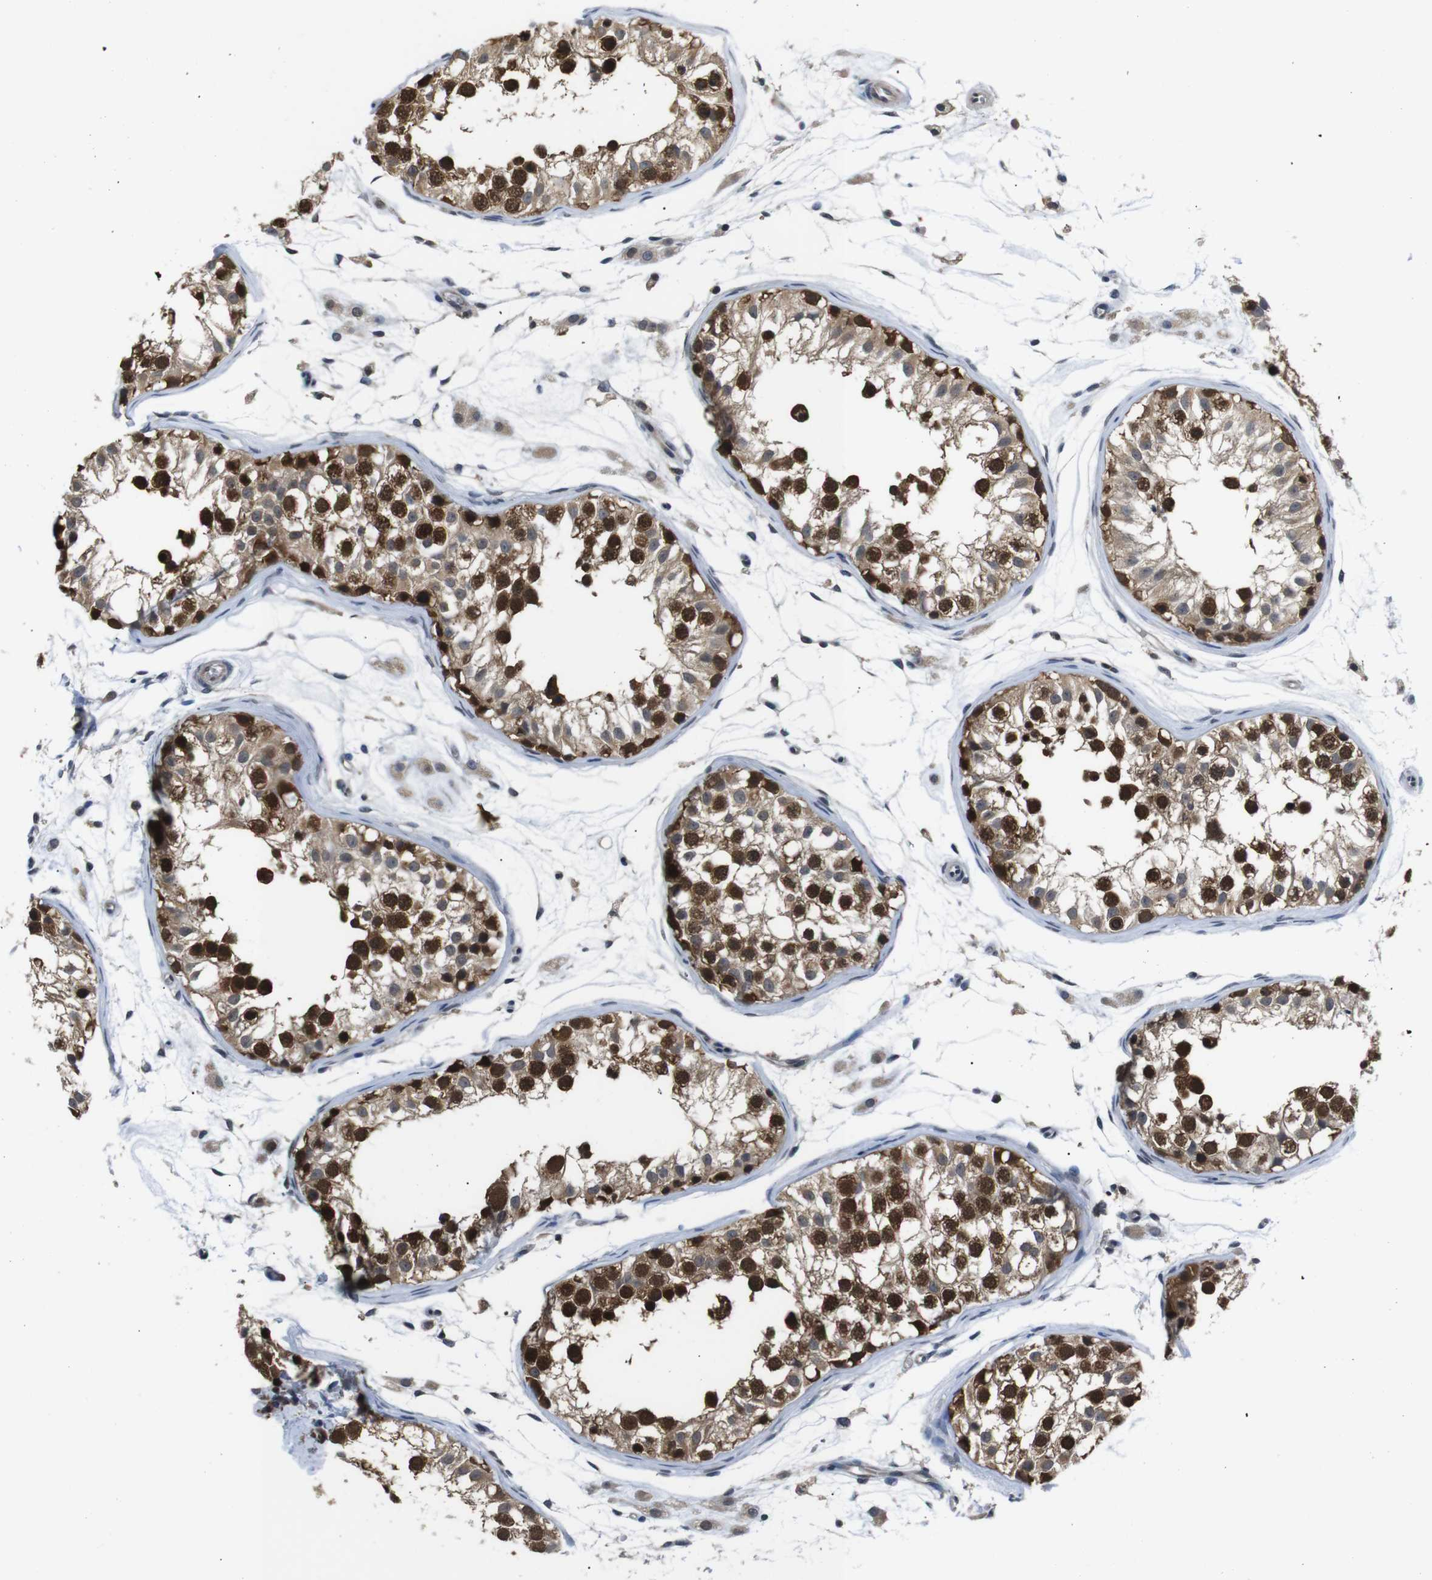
{"staining": {"intensity": "strong", "quantity": ">75%", "location": "cytoplasmic/membranous,nuclear"}, "tissue": "testis", "cell_type": "Cells in seminiferous ducts", "image_type": "normal", "snomed": [{"axis": "morphology", "description": "Normal tissue, NOS"}, {"axis": "morphology", "description": "Adenocarcinoma, metastatic, NOS"}, {"axis": "topography", "description": "Testis"}], "caption": "A high-resolution micrograph shows IHC staining of normal testis, which displays strong cytoplasmic/membranous,nuclear positivity in approximately >75% of cells in seminiferous ducts.", "gene": "UBXN1", "patient": {"sex": "male", "age": 26}}